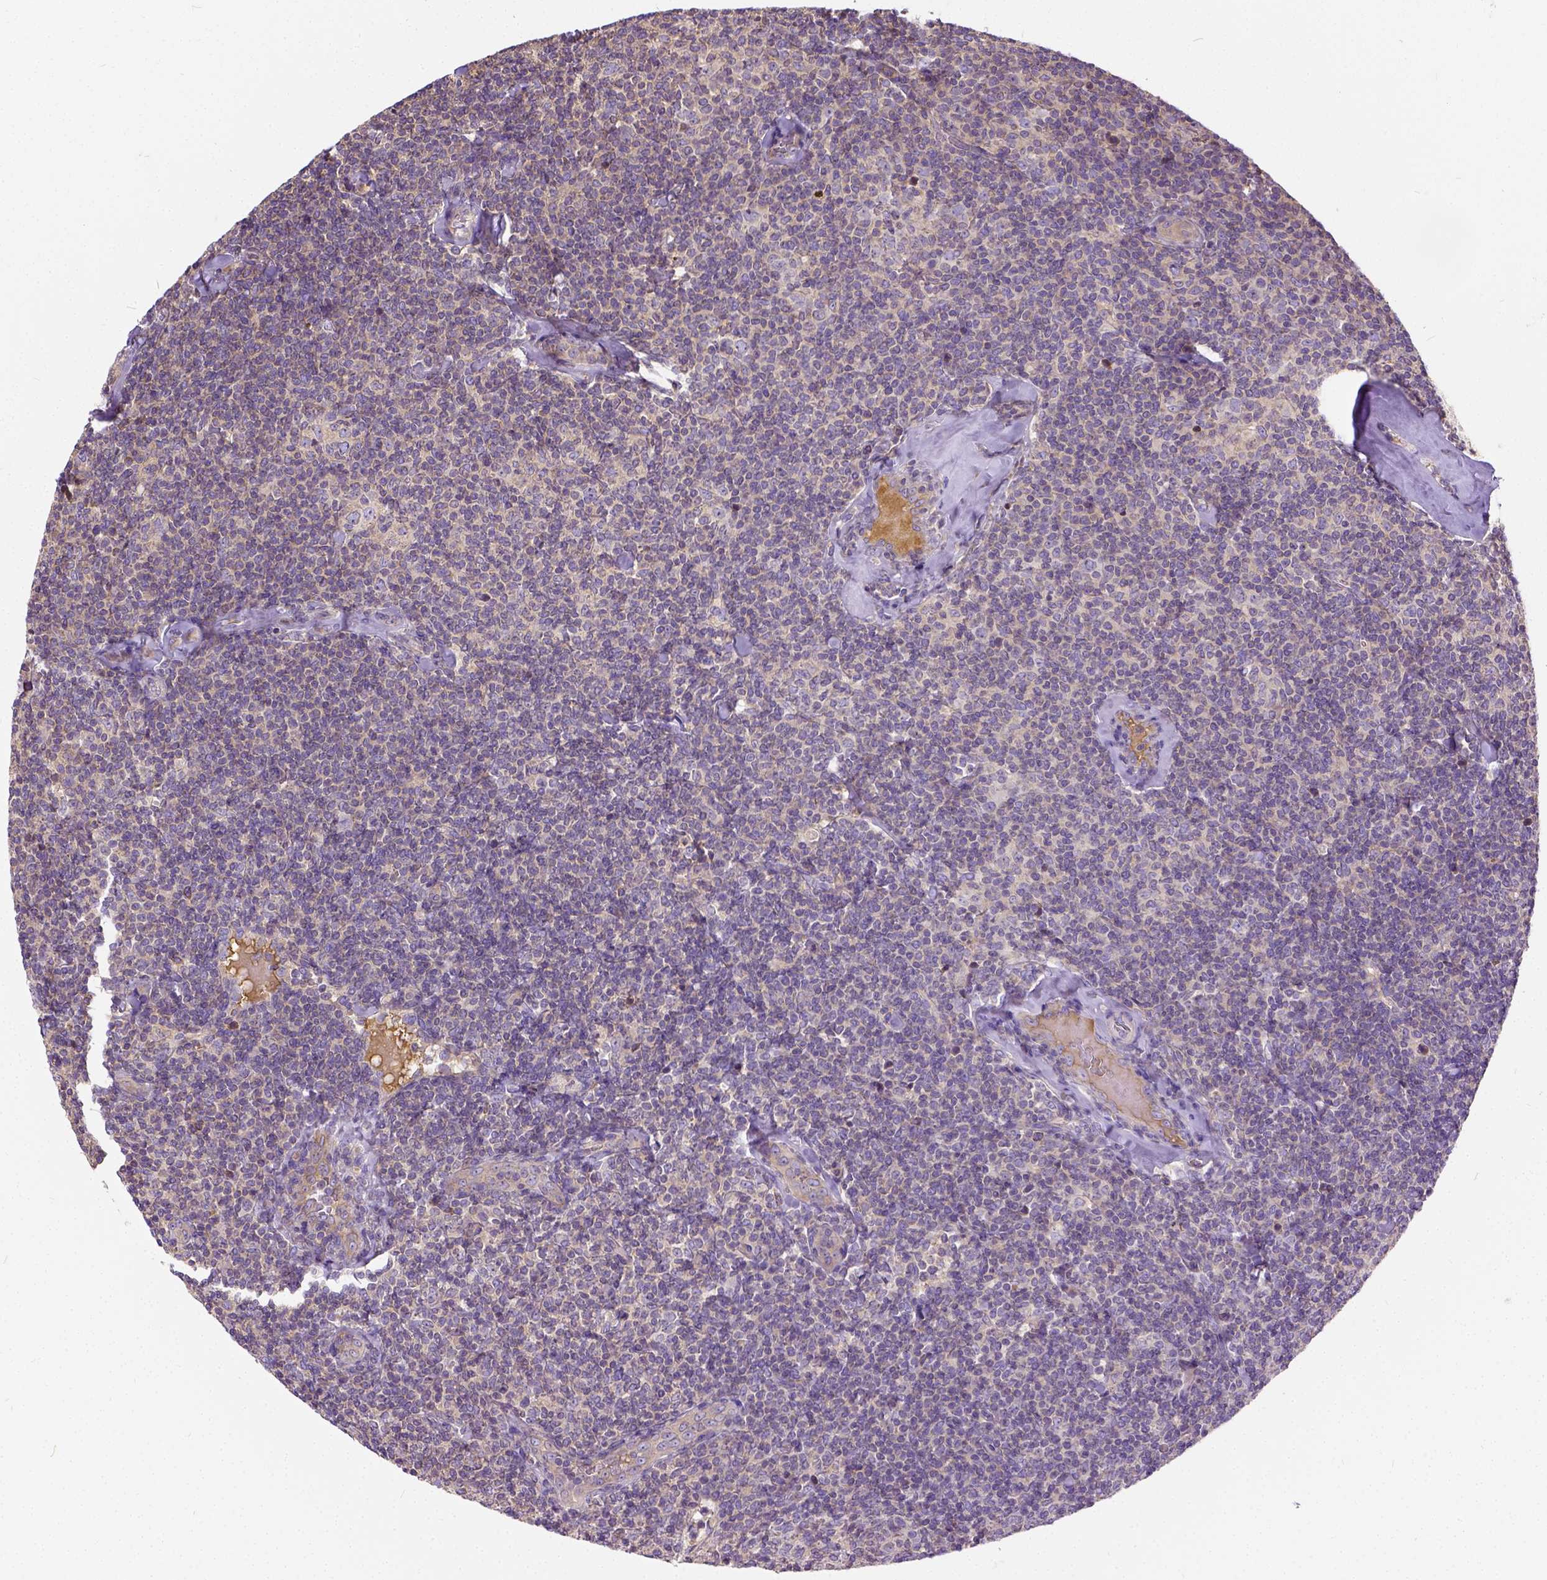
{"staining": {"intensity": "negative", "quantity": "none", "location": "none"}, "tissue": "lymphoma", "cell_type": "Tumor cells", "image_type": "cancer", "snomed": [{"axis": "morphology", "description": "Malignant lymphoma, non-Hodgkin's type, Low grade"}, {"axis": "topography", "description": "Lymph node"}], "caption": "A photomicrograph of low-grade malignant lymphoma, non-Hodgkin's type stained for a protein reveals no brown staining in tumor cells.", "gene": "CADM4", "patient": {"sex": "female", "age": 56}}